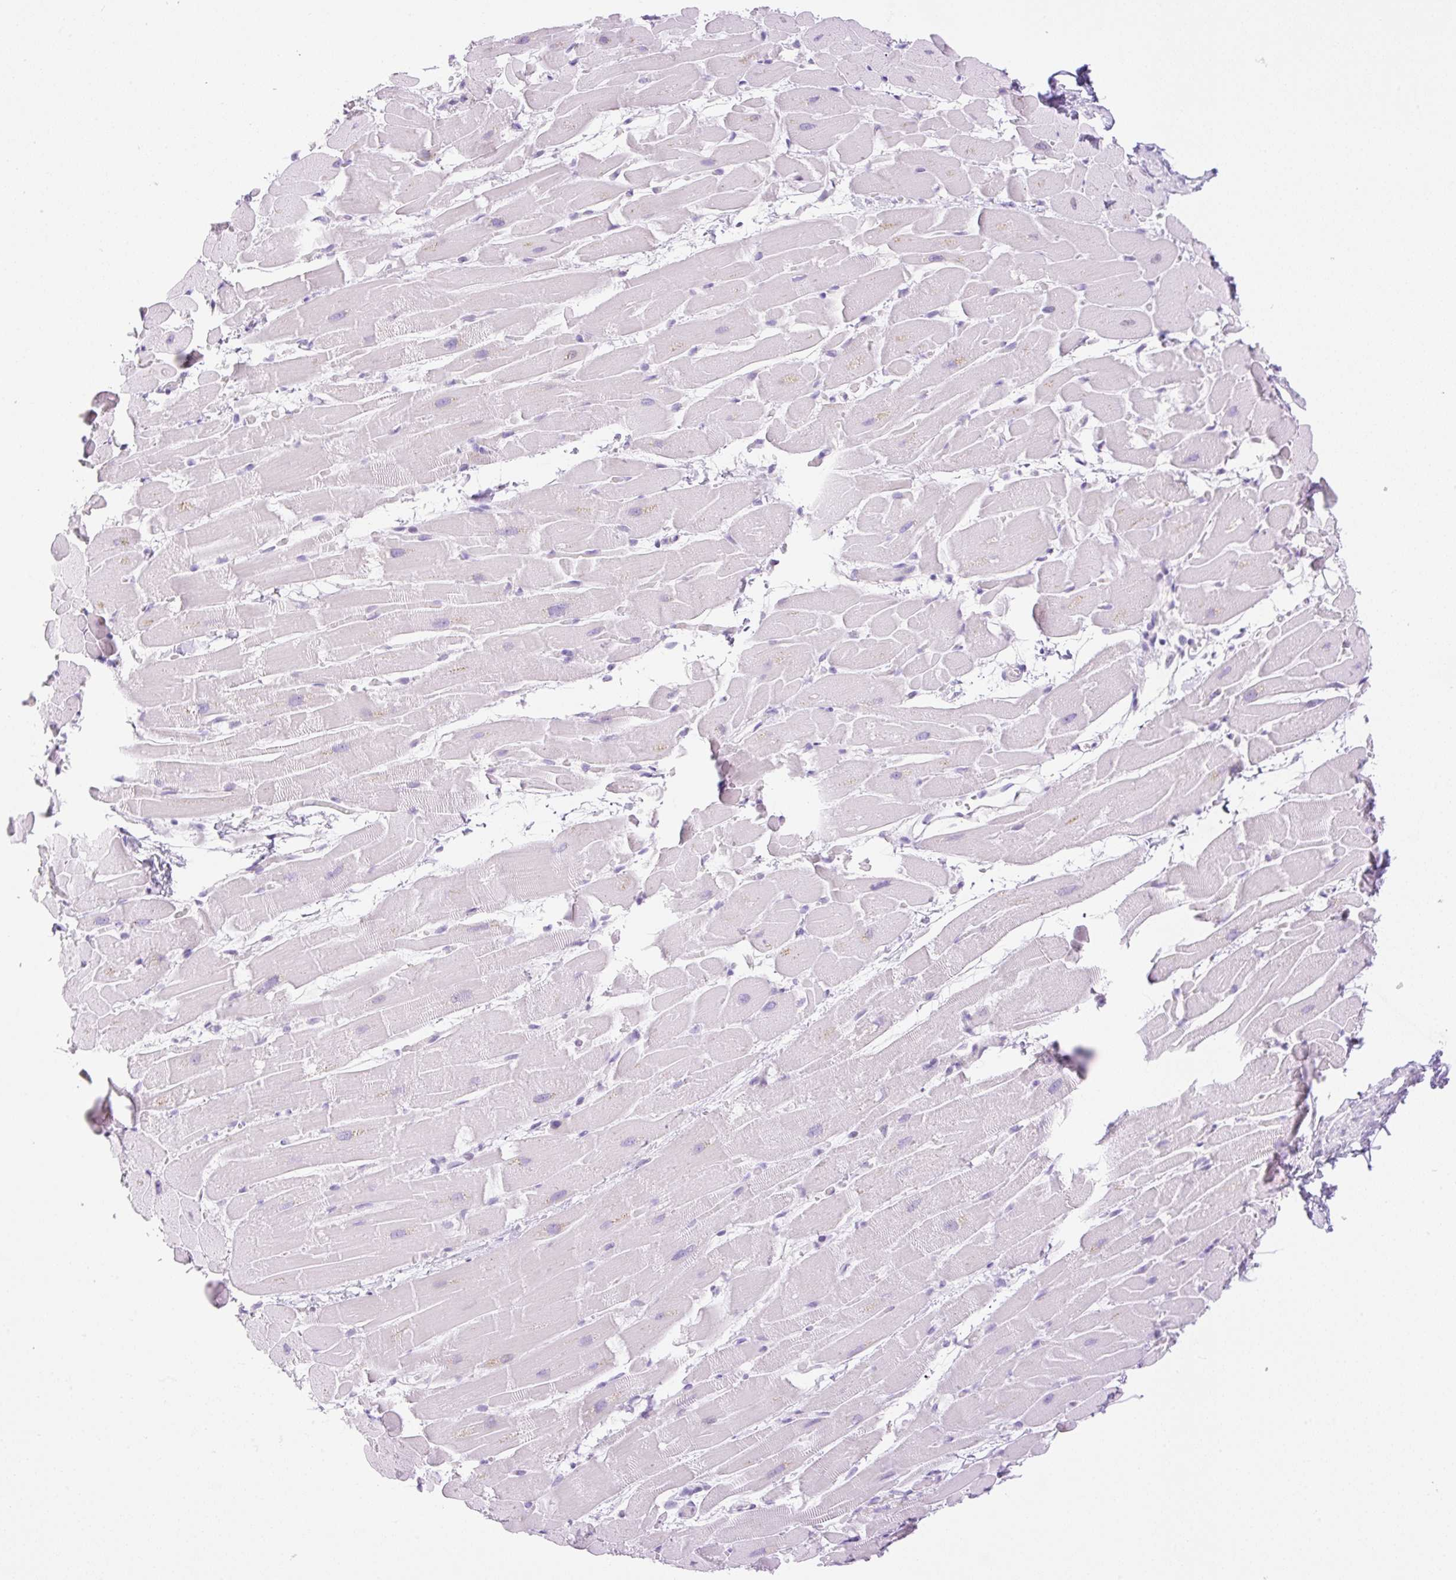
{"staining": {"intensity": "negative", "quantity": "none", "location": "none"}, "tissue": "heart muscle", "cell_type": "Cardiomyocytes", "image_type": "normal", "snomed": [{"axis": "morphology", "description": "Normal tissue, NOS"}, {"axis": "topography", "description": "Heart"}], "caption": "Normal heart muscle was stained to show a protein in brown. There is no significant staining in cardiomyocytes. (Brightfield microscopy of DAB (3,3'-diaminobenzidine) IHC at high magnification).", "gene": "SPRR4", "patient": {"sex": "male", "age": 37}}